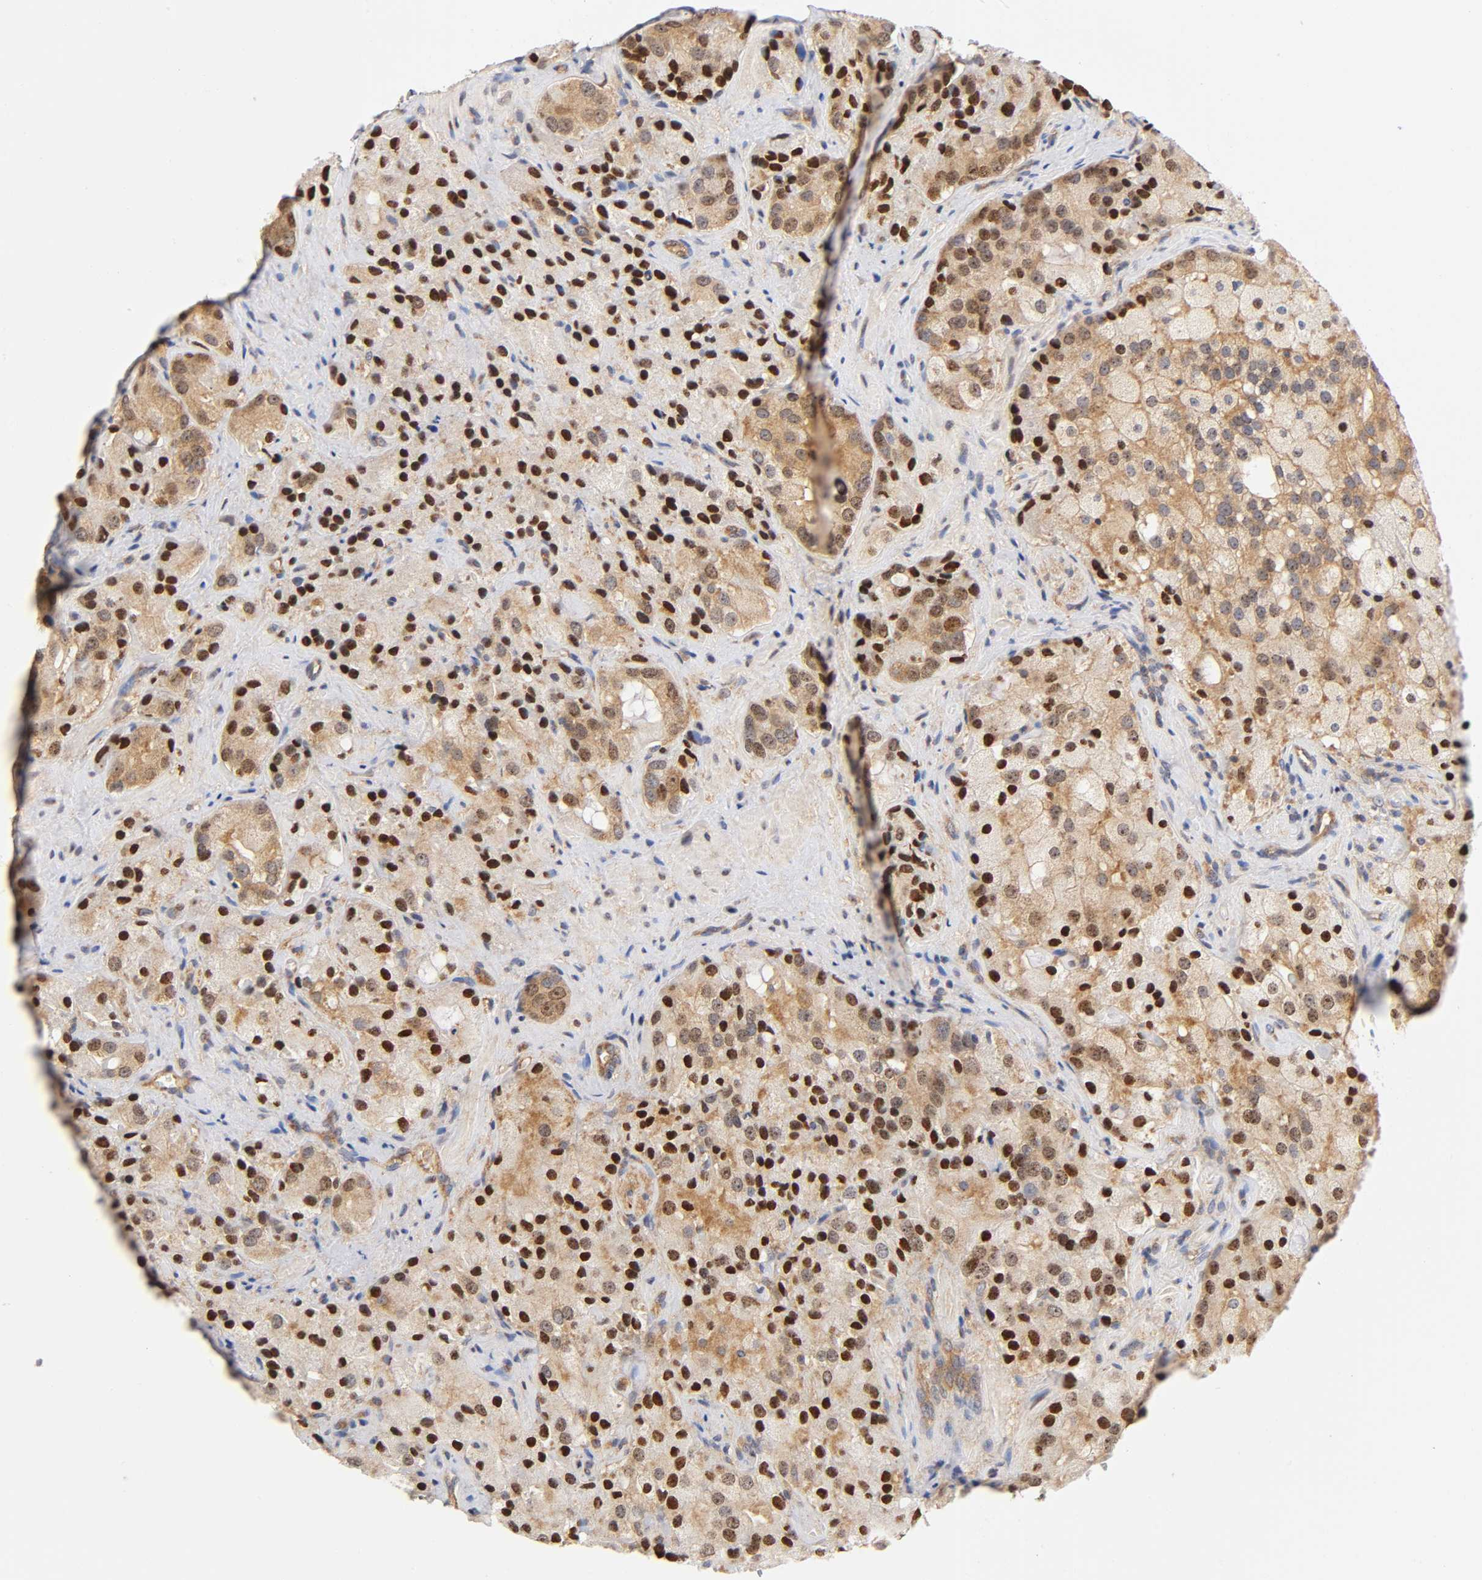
{"staining": {"intensity": "strong", "quantity": ">75%", "location": "nuclear"}, "tissue": "prostate cancer", "cell_type": "Tumor cells", "image_type": "cancer", "snomed": [{"axis": "morphology", "description": "Adenocarcinoma, High grade"}, {"axis": "topography", "description": "Prostate"}], "caption": "Immunohistochemistry (IHC) histopathology image of neoplastic tissue: prostate adenocarcinoma (high-grade) stained using immunohistochemistry demonstrates high levels of strong protein expression localized specifically in the nuclear of tumor cells, appearing as a nuclear brown color.", "gene": "PAFAH1B1", "patient": {"sex": "male", "age": 70}}